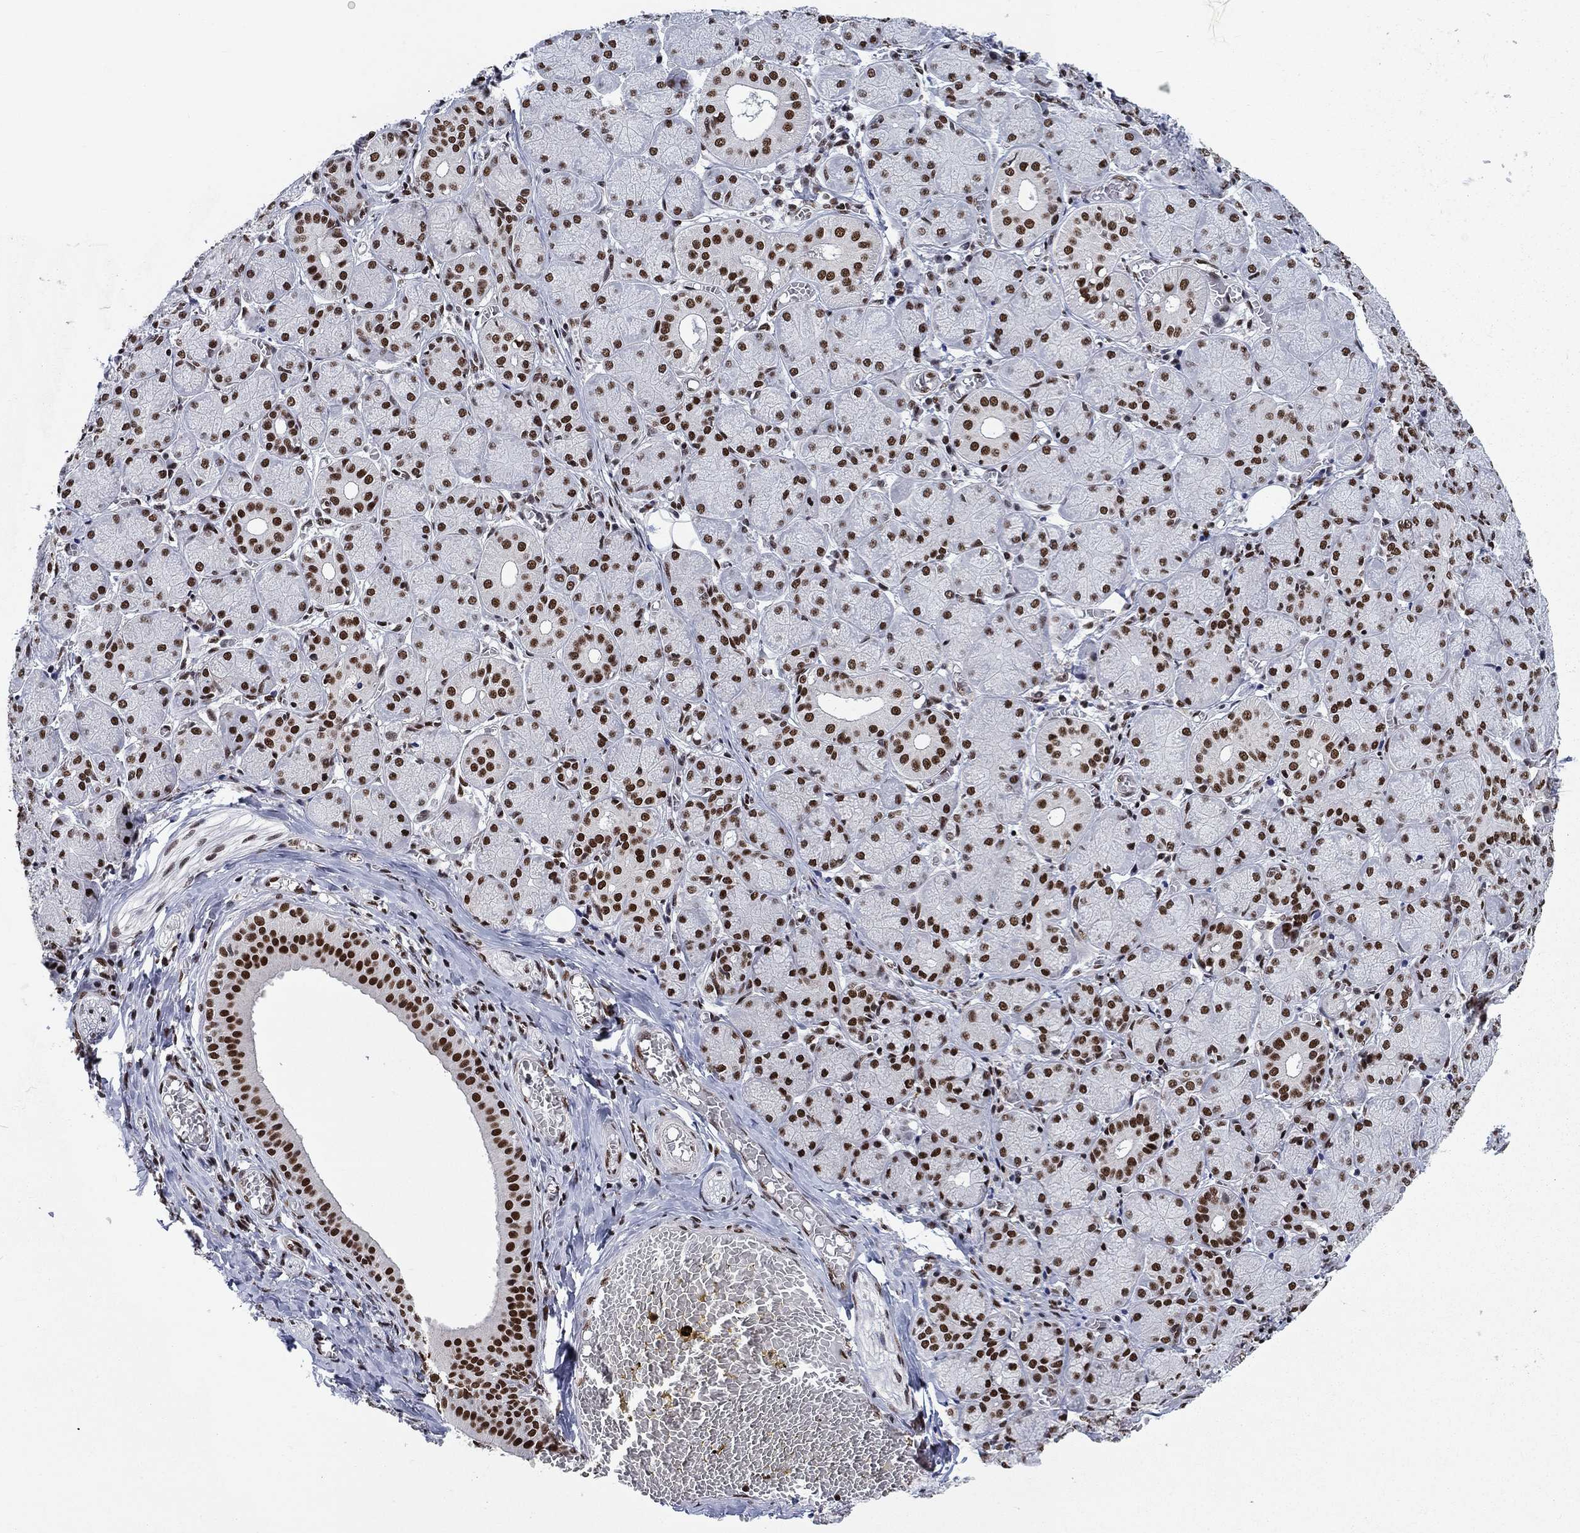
{"staining": {"intensity": "strong", "quantity": ">75%", "location": "nuclear"}, "tissue": "salivary gland", "cell_type": "Glandular cells", "image_type": "normal", "snomed": [{"axis": "morphology", "description": "Normal tissue, NOS"}, {"axis": "topography", "description": "Salivary gland"}, {"axis": "topography", "description": "Peripheral nerve tissue"}], "caption": "High-power microscopy captured an IHC image of unremarkable salivary gland, revealing strong nuclear expression in about >75% of glandular cells. The protein of interest is stained brown, and the nuclei are stained in blue (DAB (3,3'-diaminobenzidine) IHC with brightfield microscopy, high magnification).", "gene": "RPRD1B", "patient": {"sex": "female", "age": 24}}